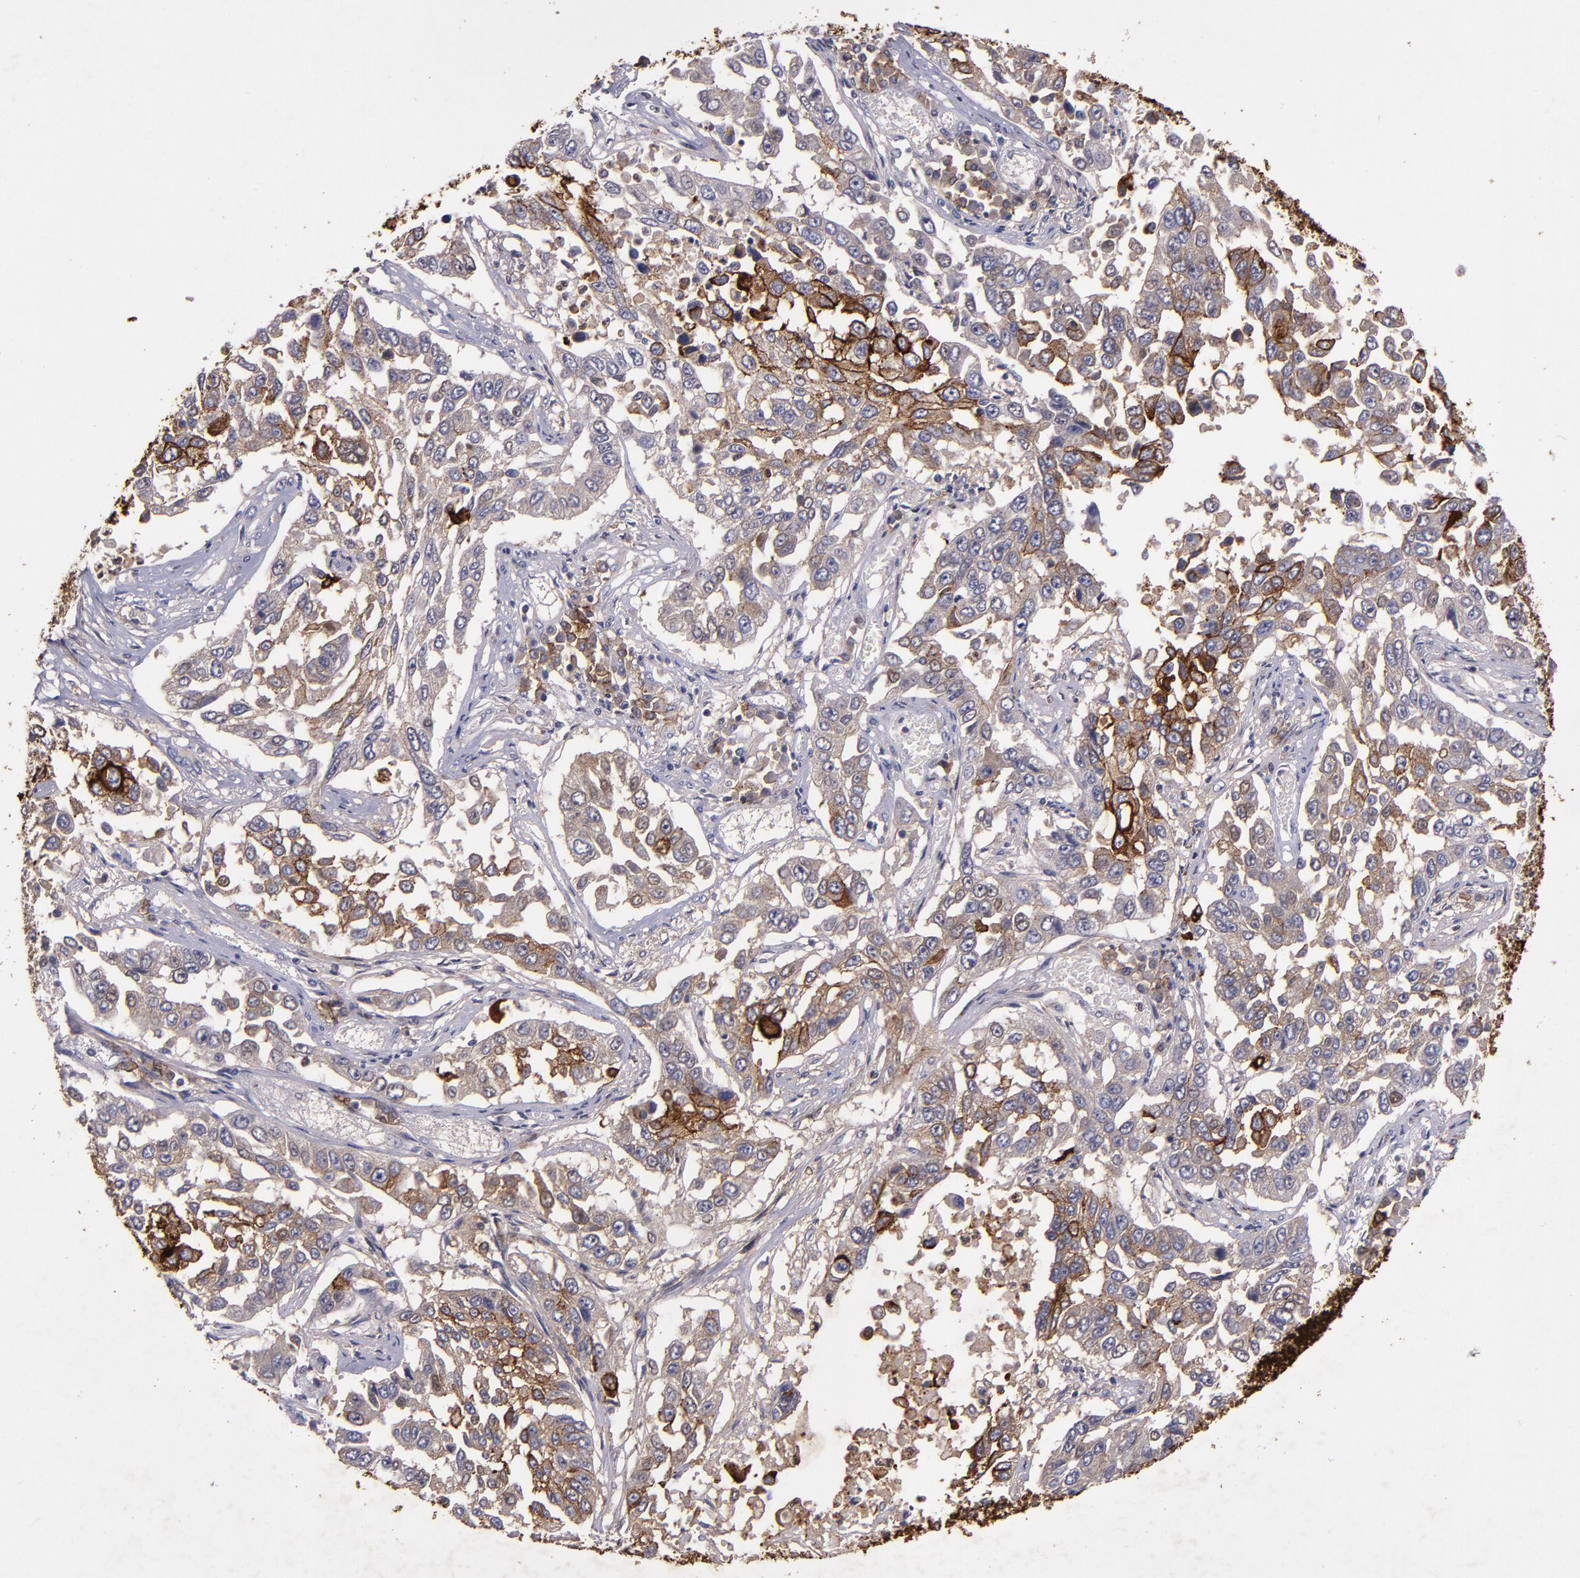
{"staining": {"intensity": "moderate", "quantity": ">75%", "location": "cytoplasmic/membranous"}, "tissue": "lung cancer", "cell_type": "Tumor cells", "image_type": "cancer", "snomed": [{"axis": "morphology", "description": "Squamous cell carcinoma, NOS"}, {"axis": "topography", "description": "Lung"}], "caption": "High-power microscopy captured an immunohistochemistry image of lung cancer (squamous cell carcinoma), revealing moderate cytoplasmic/membranous staining in about >75% of tumor cells.", "gene": "MFGE8", "patient": {"sex": "male", "age": 71}}